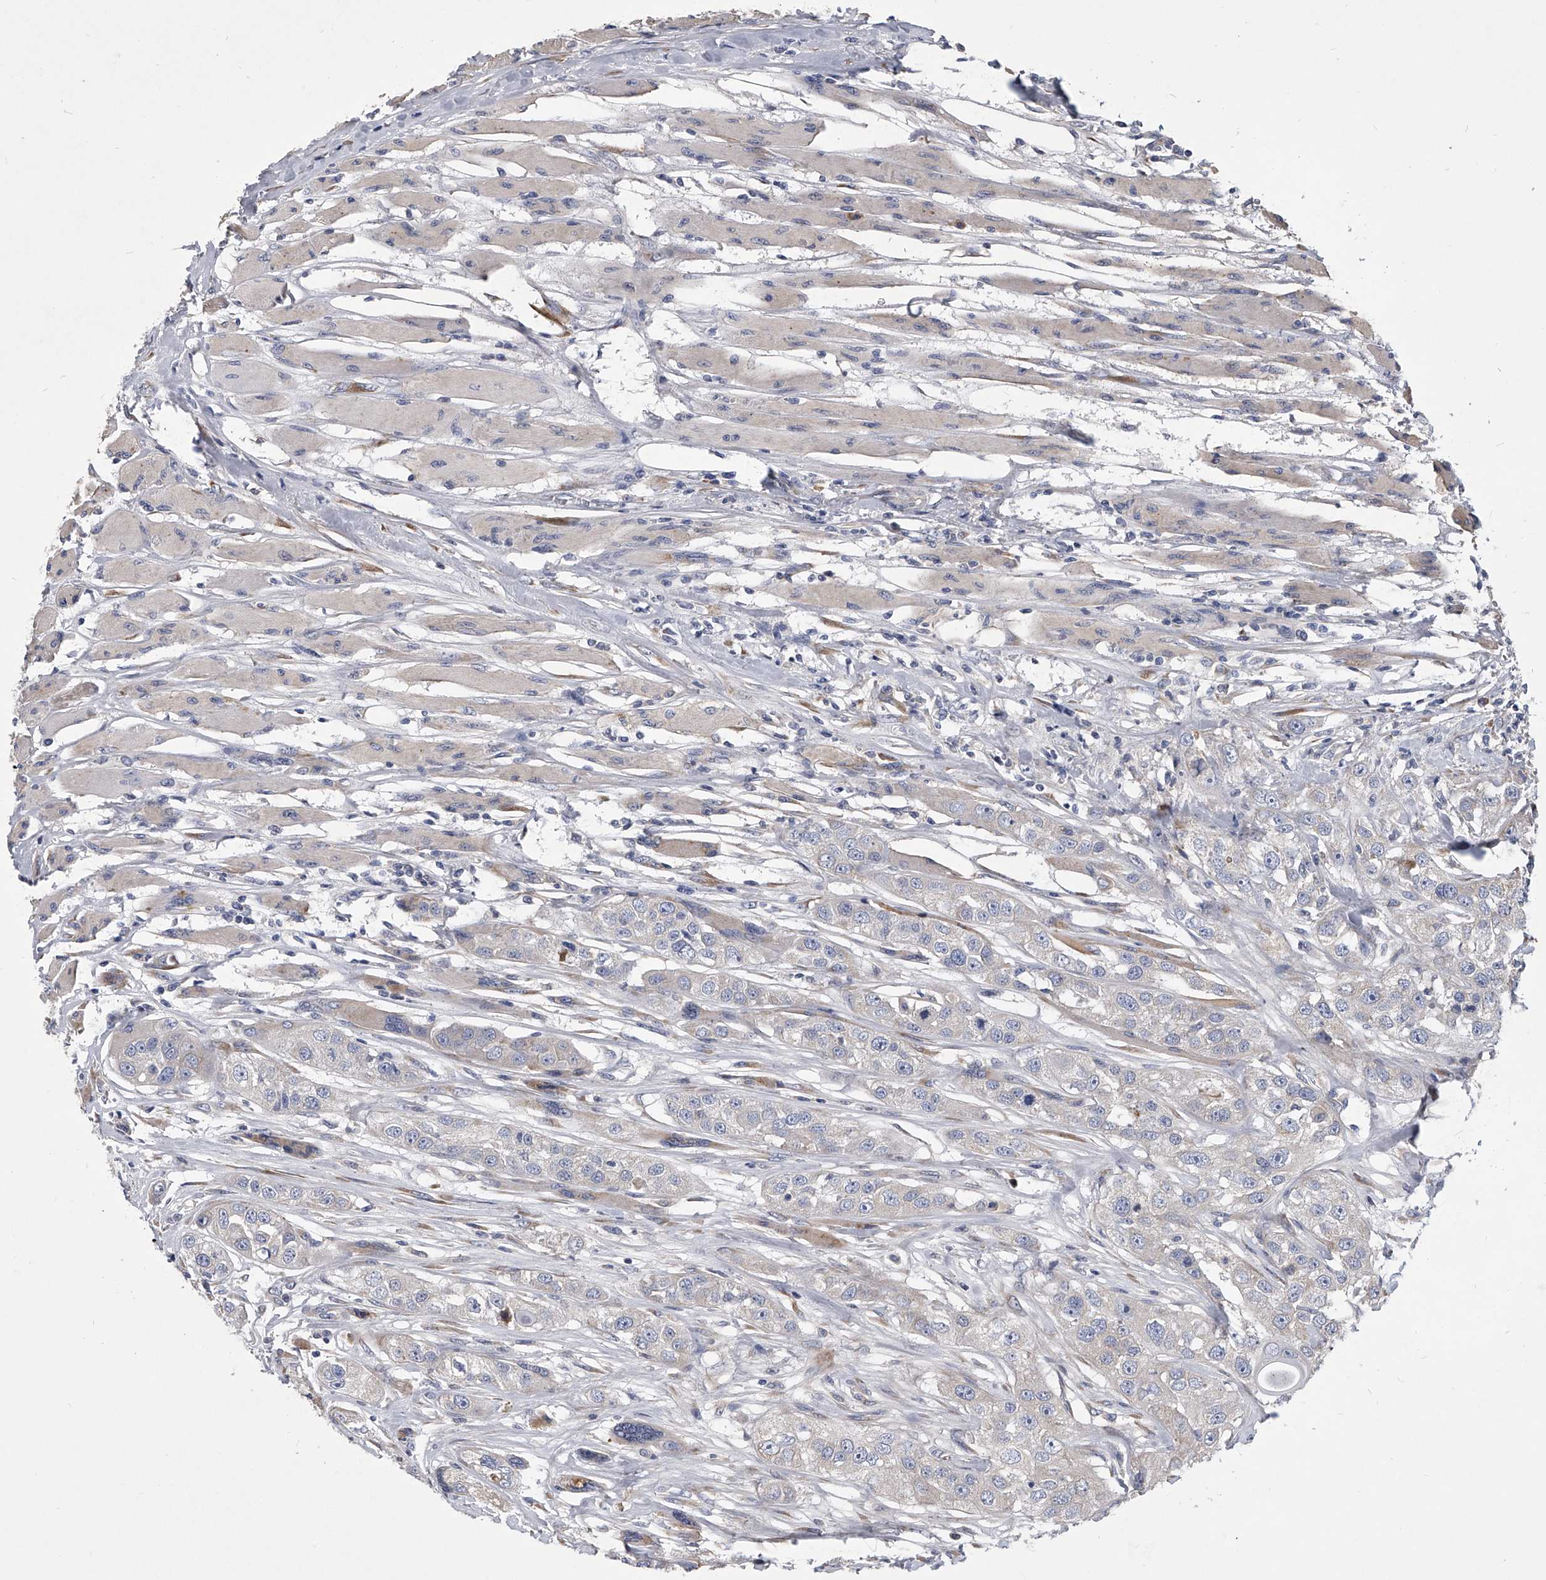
{"staining": {"intensity": "negative", "quantity": "none", "location": "none"}, "tissue": "head and neck cancer", "cell_type": "Tumor cells", "image_type": "cancer", "snomed": [{"axis": "morphology", "description": "Normal tissue, NOS"}, {"axis": "morphology", "description": "Squamous cell carcinoma, NOS"}, {"axis": "topography", "description": "Skeletal muscle"}, {"axis": "topography", "description": "Head-Neck"}], "caption": "This is an immunohistochemistry (IHC) histopathology image of head and neck cancer (squamous cell carcinoma). There is no staining in tumor cells.", "gene": "CCR4", "patient": {"sex": "male", "age": 51}}